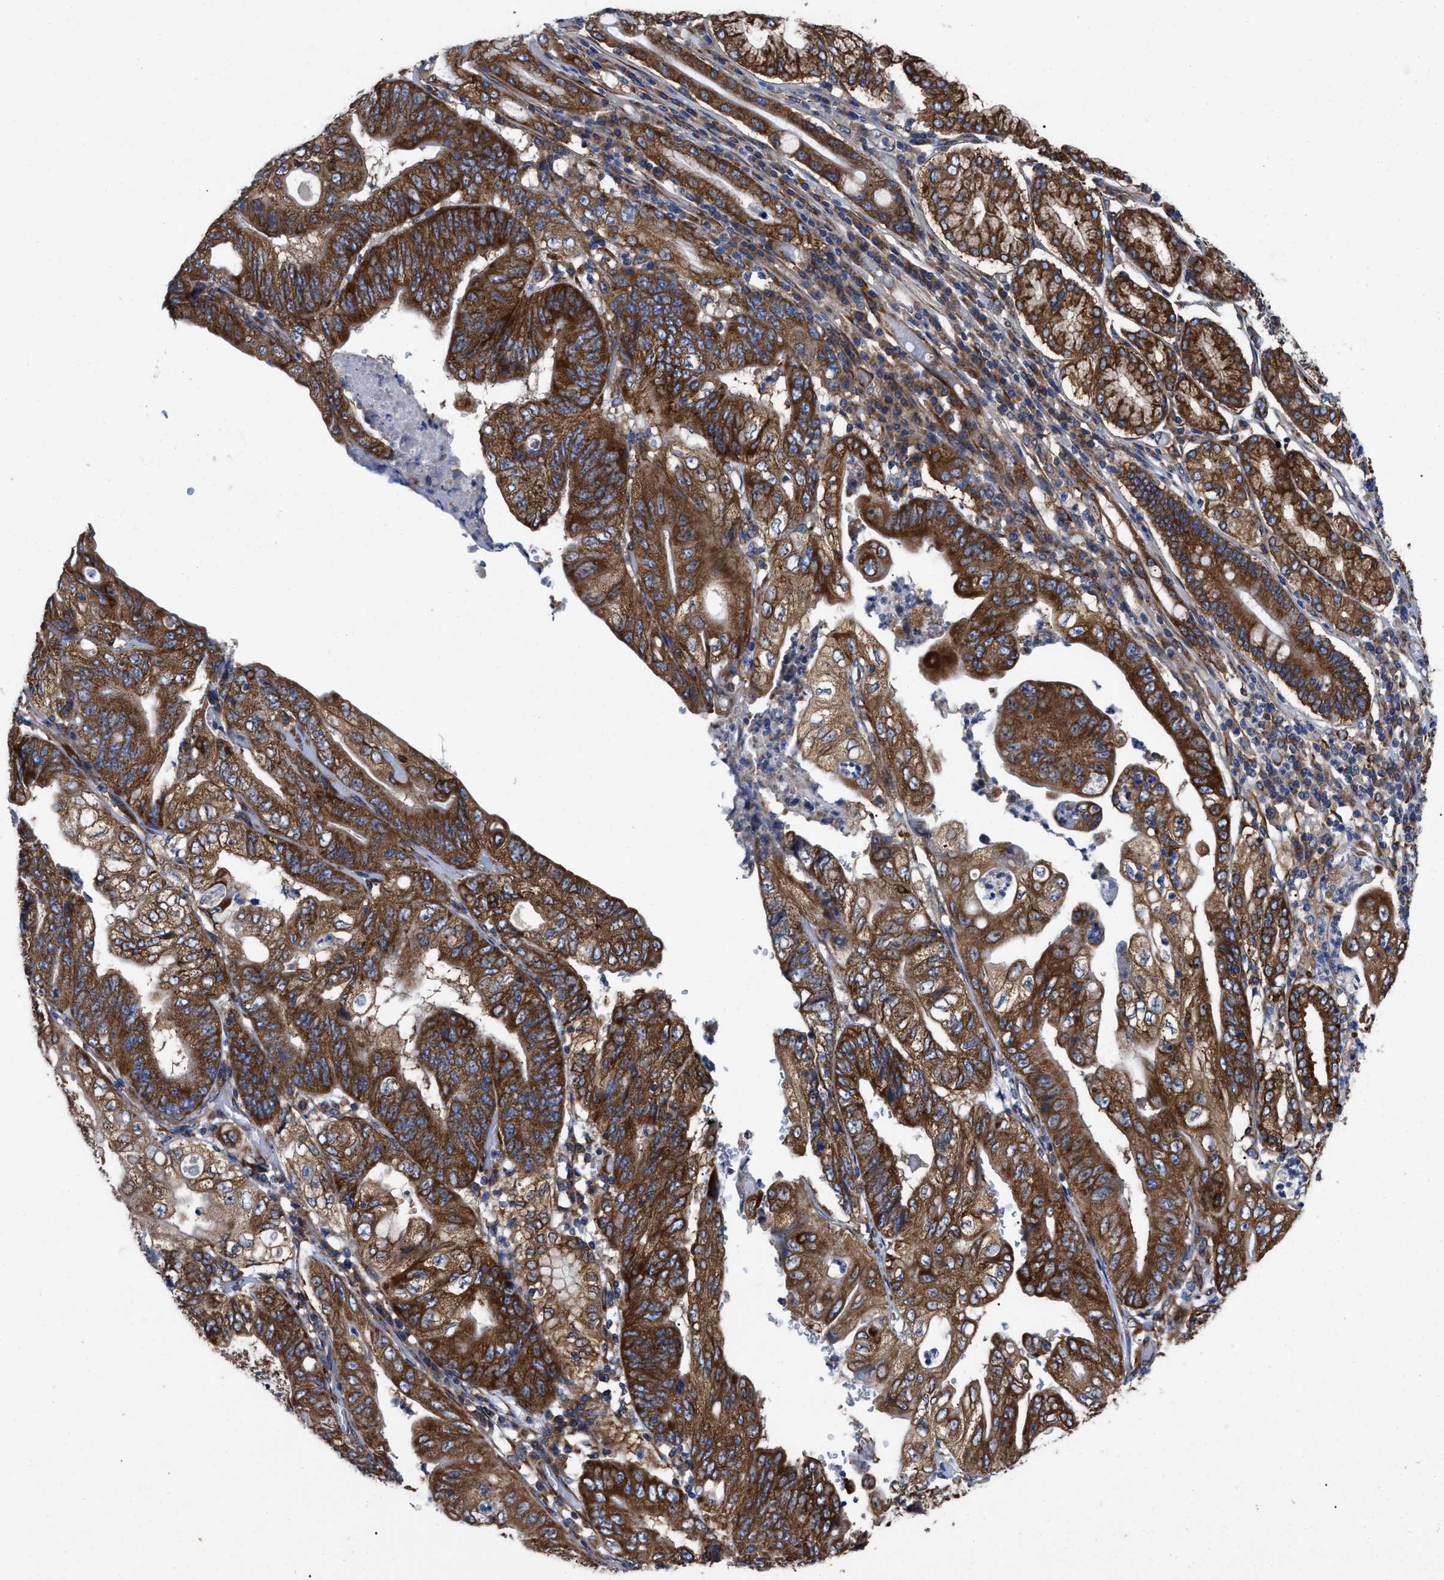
{"staining": {"intensity": "strong", "quantity": ">75%", "location": "cytoplasmic/membranous"}, "tissue": "stomach cancer", "cell_type": "Tumor cells", "image_type": "cancer", "snomed": [{"axis": "morphology", "description": "Adenocarcinoma, NOS"}, {"axis": "topography", "description": "Stomach"}], "caption": "Human stomach cancer stained with a brown dye exhibits strong cytoplasmic/membranous positive positivity in about >75% of tumor cells.", "gene": "FAM120A", "patient": {"sex": "female", "age": 73}}